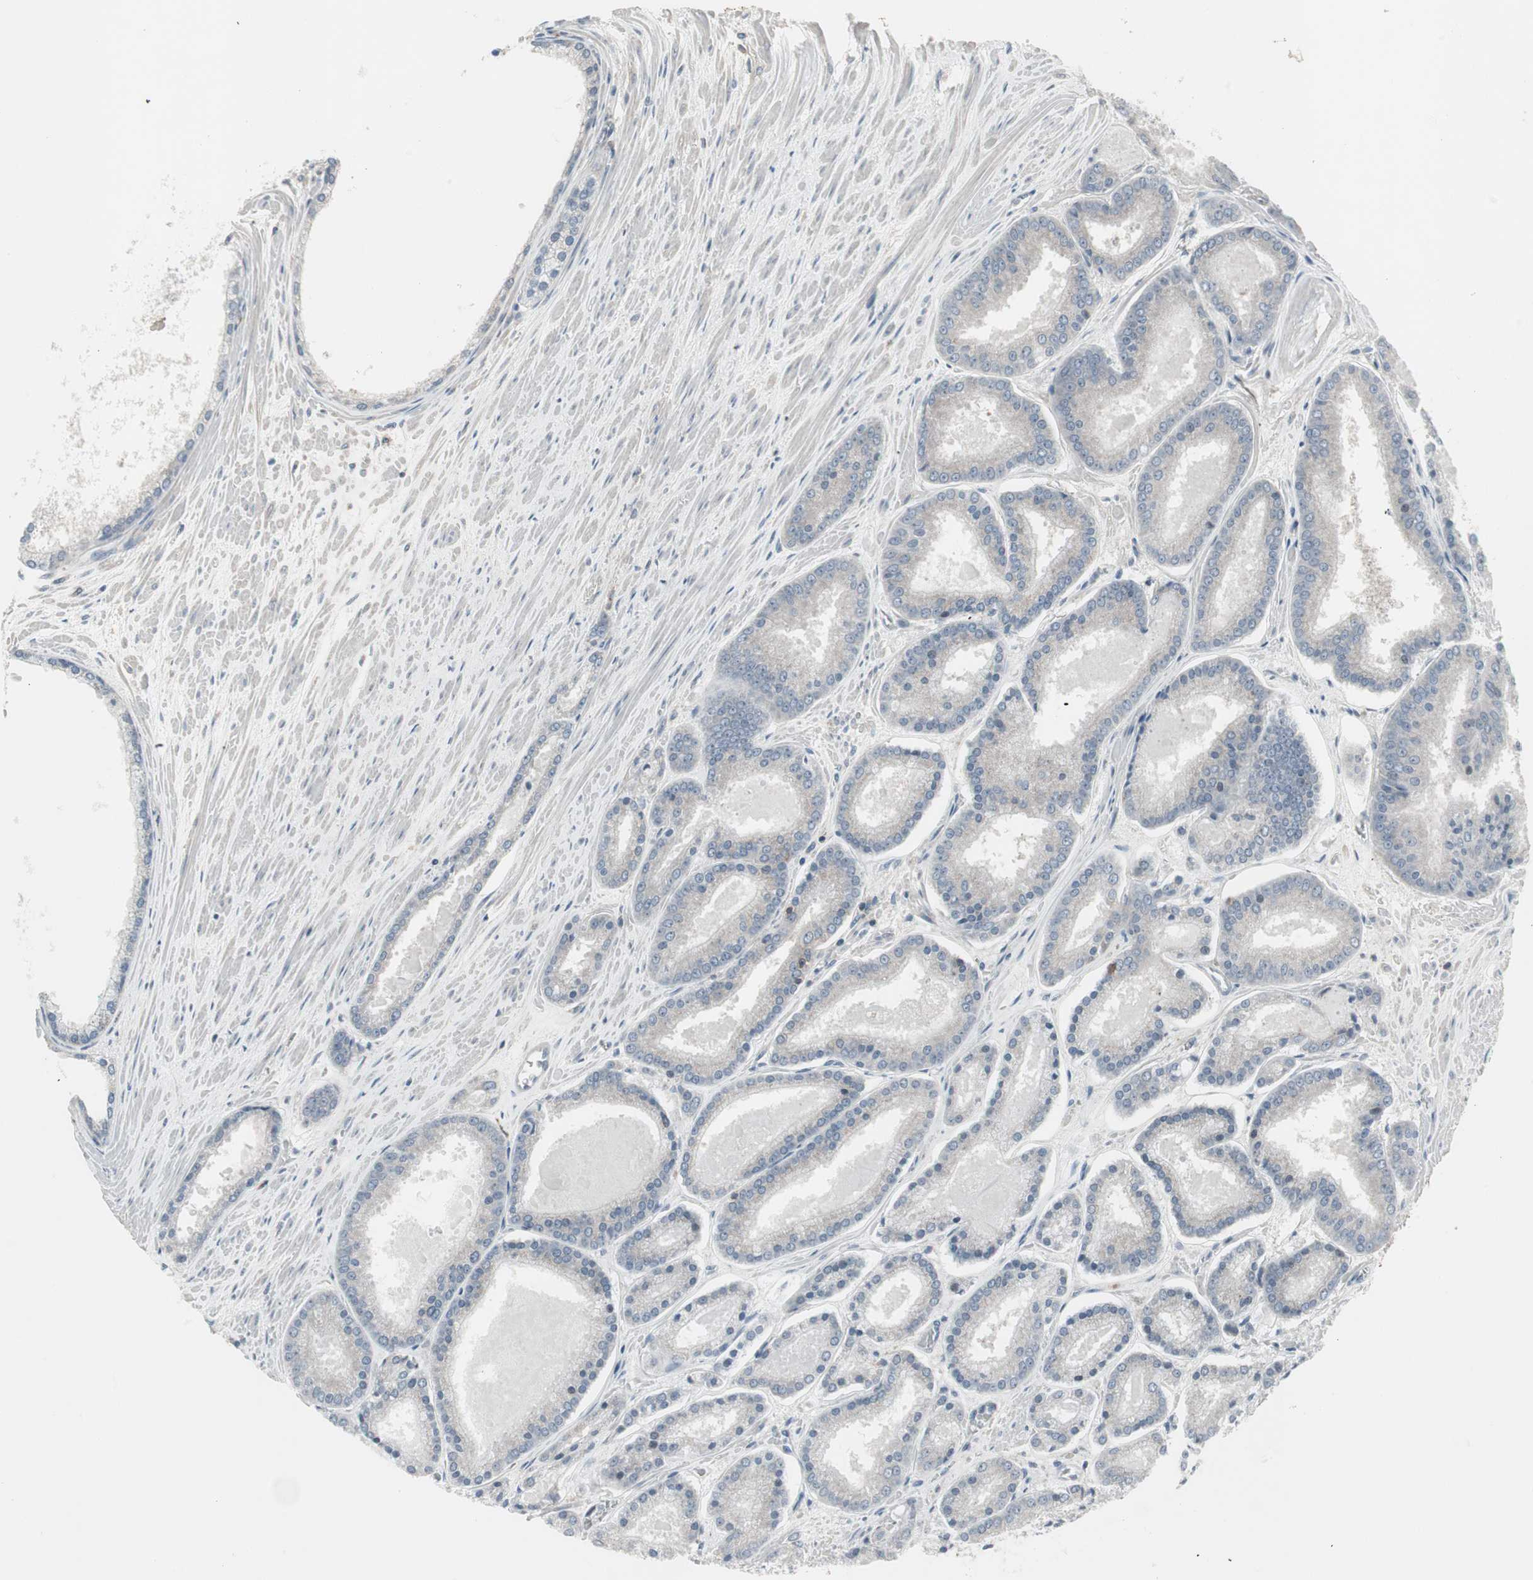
{"staining": {"intensity": "negative", "quantity": "none", "location": "none"}, "tissue": "prostate cancer", "cell_type": "Tumor cells", "image_type": "cancer", "snomed": [{"axis": "morphology", "description": "Adenocarcinoma, Low grade"}, {"axis": "topography", "description": "Prostate"}], "caption": "Protein analysis of low-grade adenocarcinoma (prostate) shows no significant staining in tumor cells.", "gene": "ZSCAN32", "patient": {"sex": "male", "age": 59}}